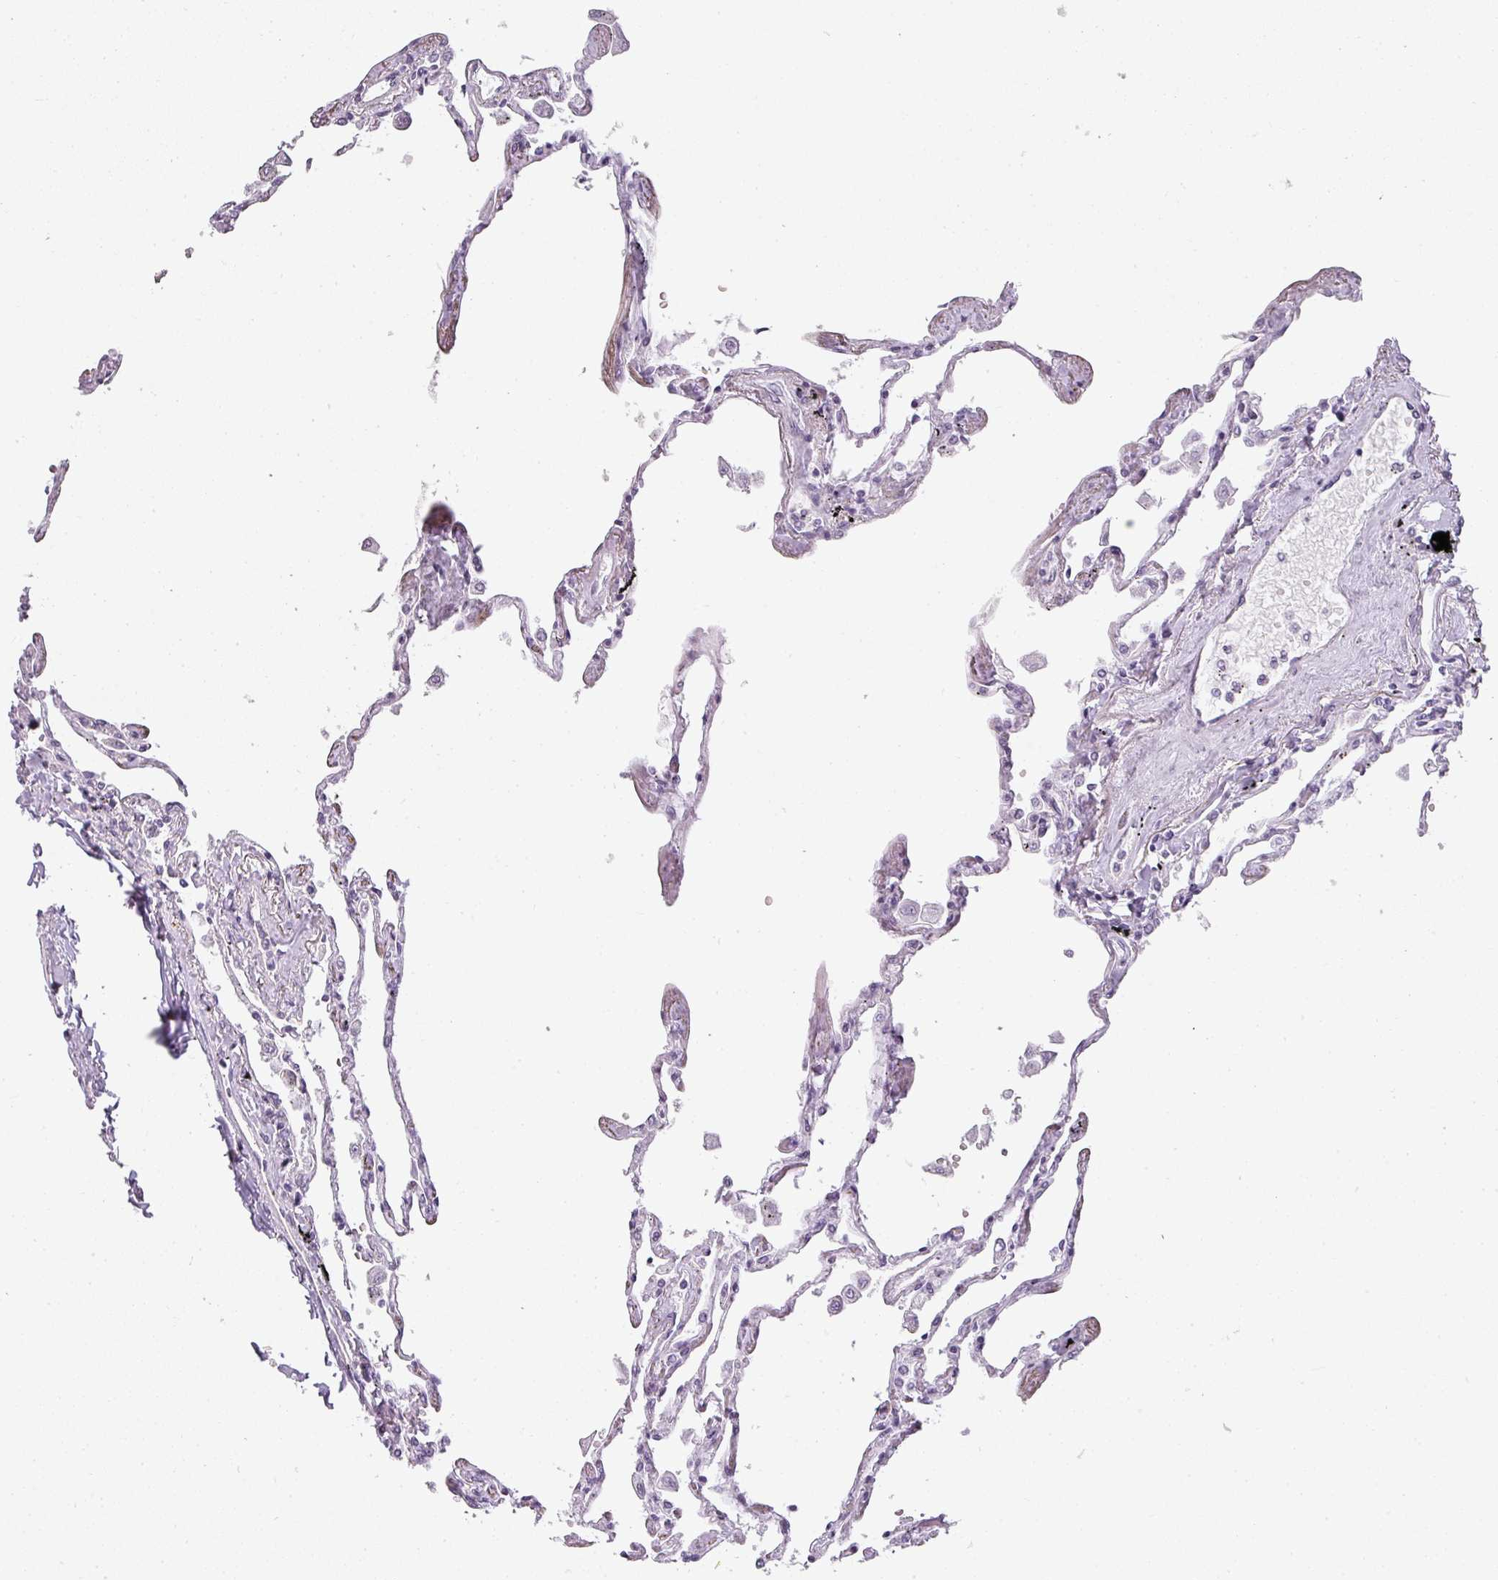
{"staining": {"intensity": "negative", "quantity": "none", "location": "none"}, "tissue": "lung", "cell_type": "Alveolar cells", "image_type": "normal", "snomed": [{"axis": "morphology", "description": "Normal tissue, NOS"}, {"axis": "topography", "description": "Lung"}], "caption": "Lung stained for a protein using IHC shows no positivity alveolar cells.", "gene": "RBMY1A1", "patient": {"sex": "female", "age": 67}}